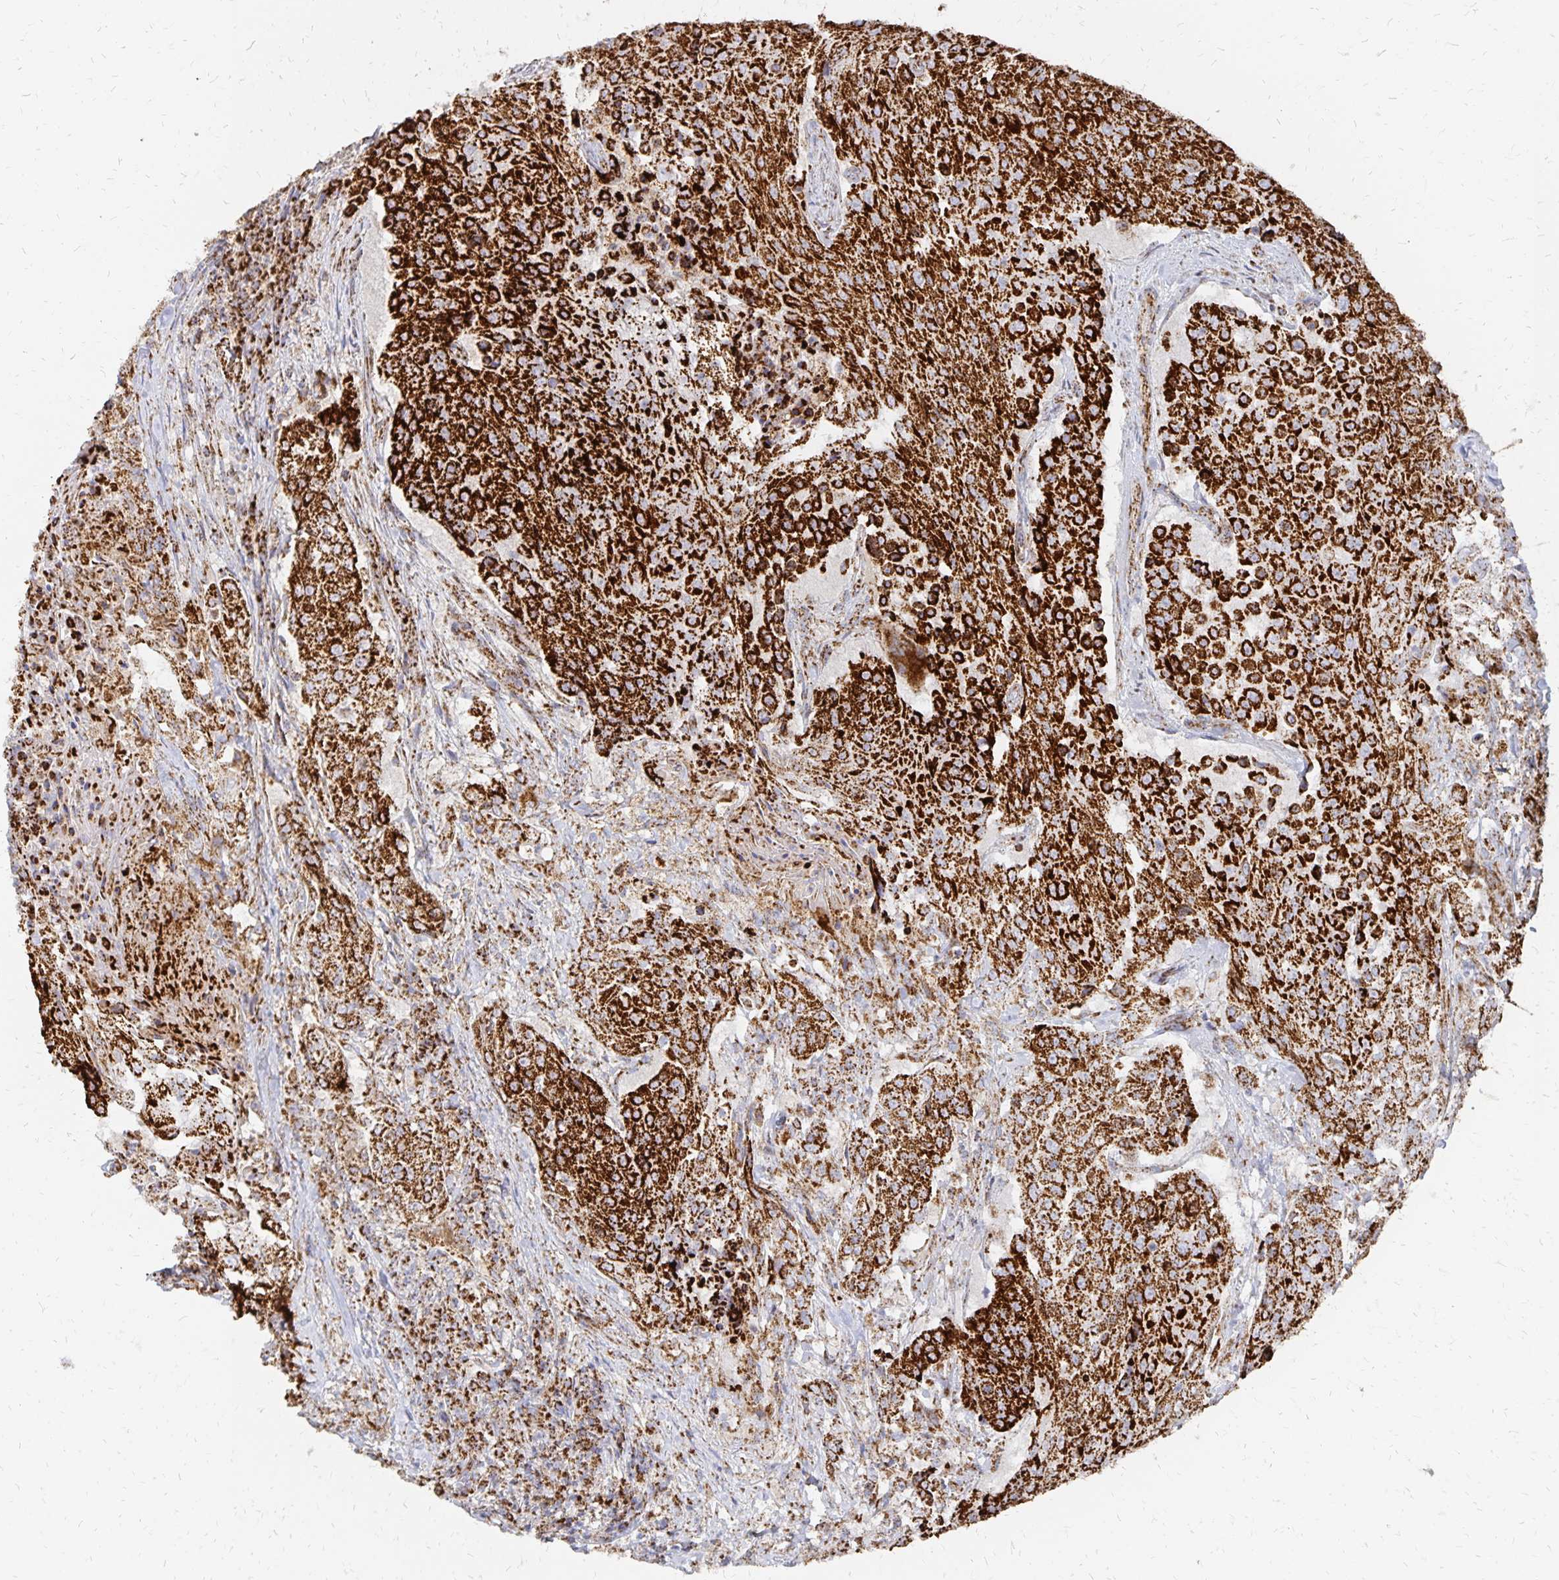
{"staining": {"intensity": "strong", "quantity": ">75%", "location": "cytoplasmic/membranous"}, "tissue": "urothelial cancer", "cell_type": "Tumor cells", "image_type": "cancer", "snomed": [{"axis": "morphology", "description": "Urothelial carcinoma, High grade"}, {"axis": "topography", "description": "Urinary bladder"}], "caption": "A micrograph showing strong cytoplasmic/membranous positivity in approximately >75% of tumor cells in urothelial carcinoma (high-grade), as visualized by brown immunohistochemical staining.", "gene": "STOML2", "patient": {"sex": "female", "age": 63}}